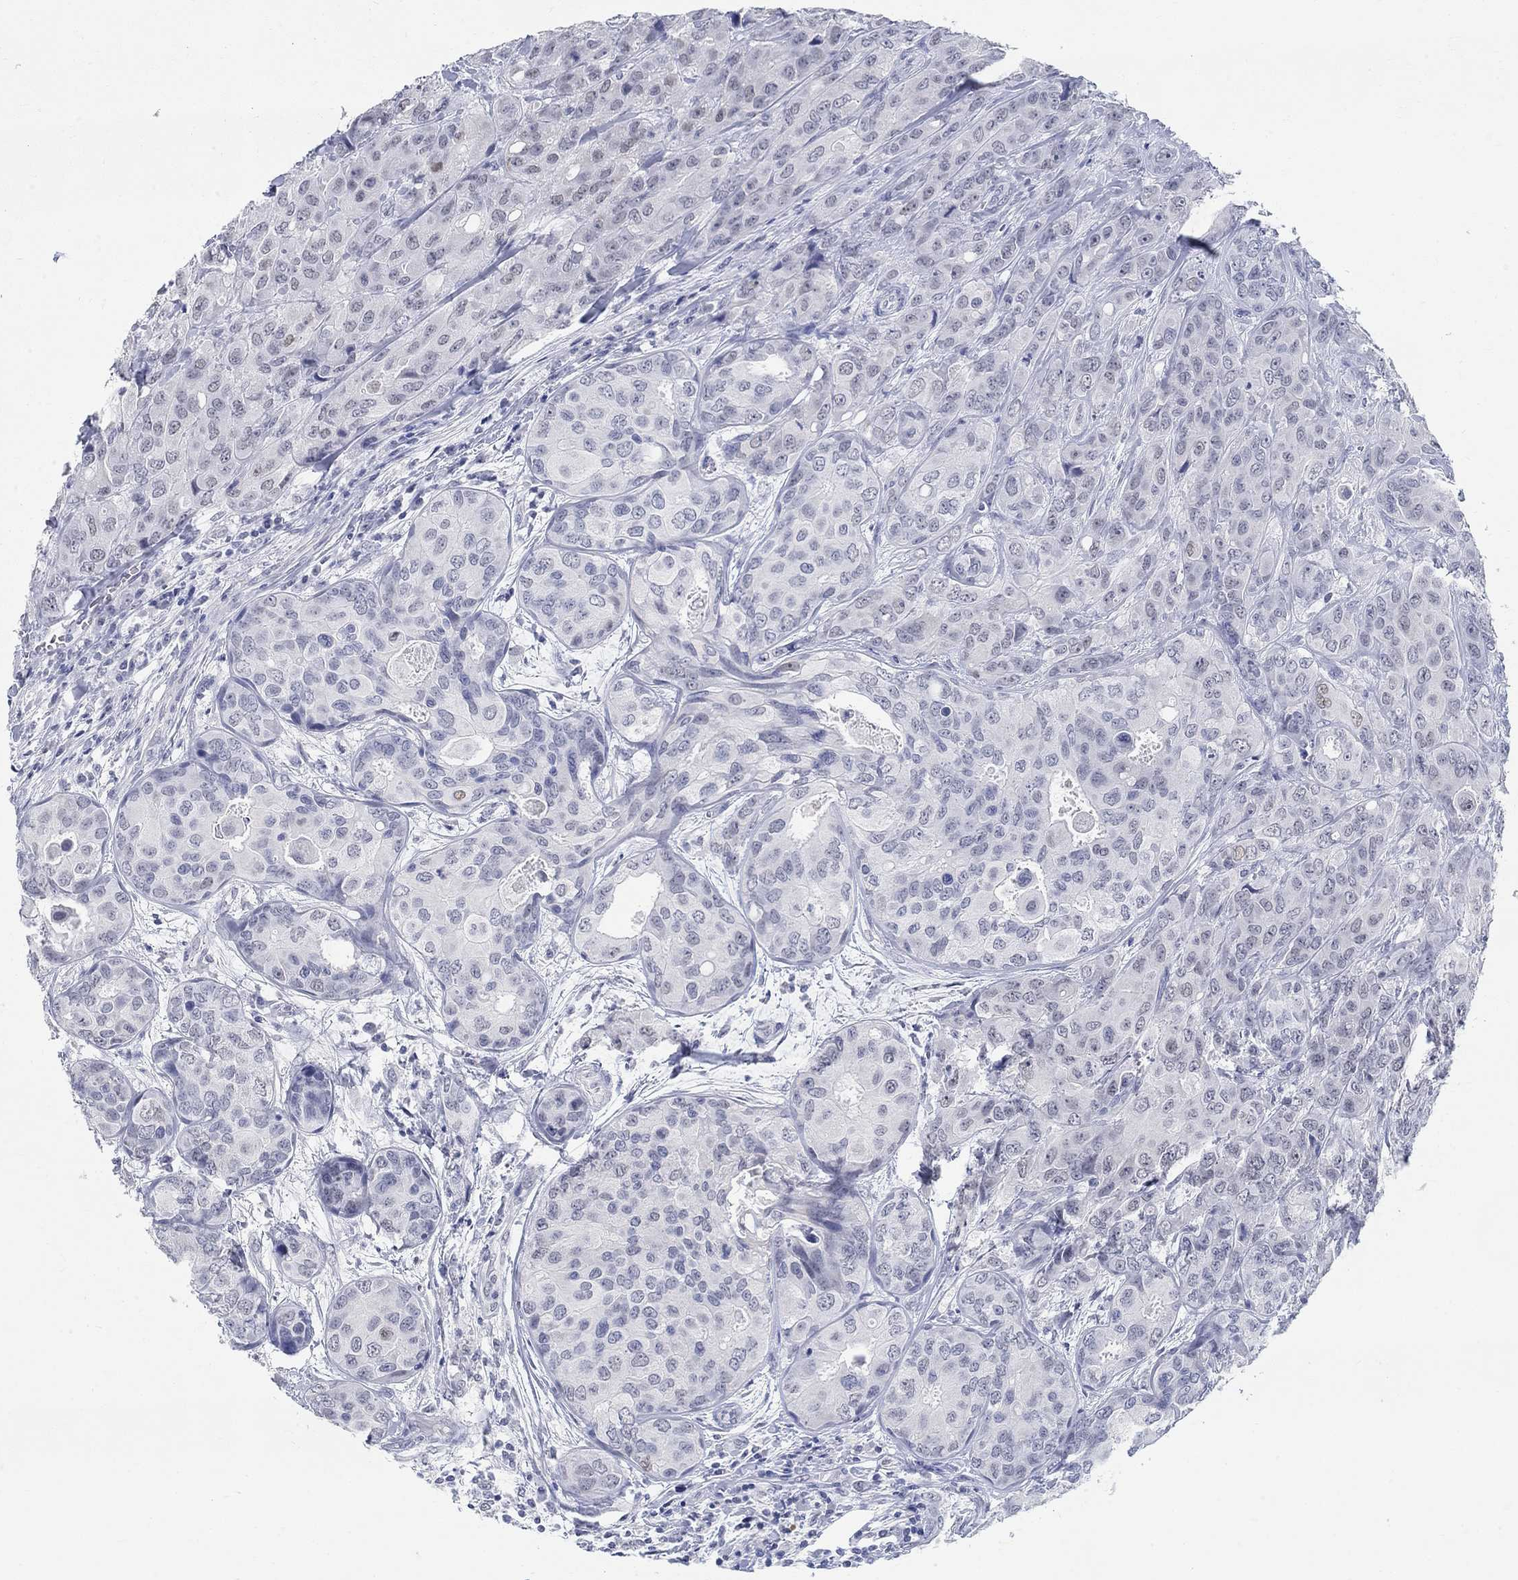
{"staining": {"intensity": "negative", "quantity": "none", "location": "none"}, "tissue": "breast cancer", "cell_type": "Tumor cells", "image_type": "cancer", "snomed": [{"axis": "morphology", "description": "Duct carcinoma"}, {"axis": "topography", "description": "Breast"}], "caption": "Photomicrograph shows no significant protein expression in tumor cells of breast cancer (invasive ductal carcinoma).", "gene": "ANKS1B", "patient": {"sex": "female", "age": 43}}